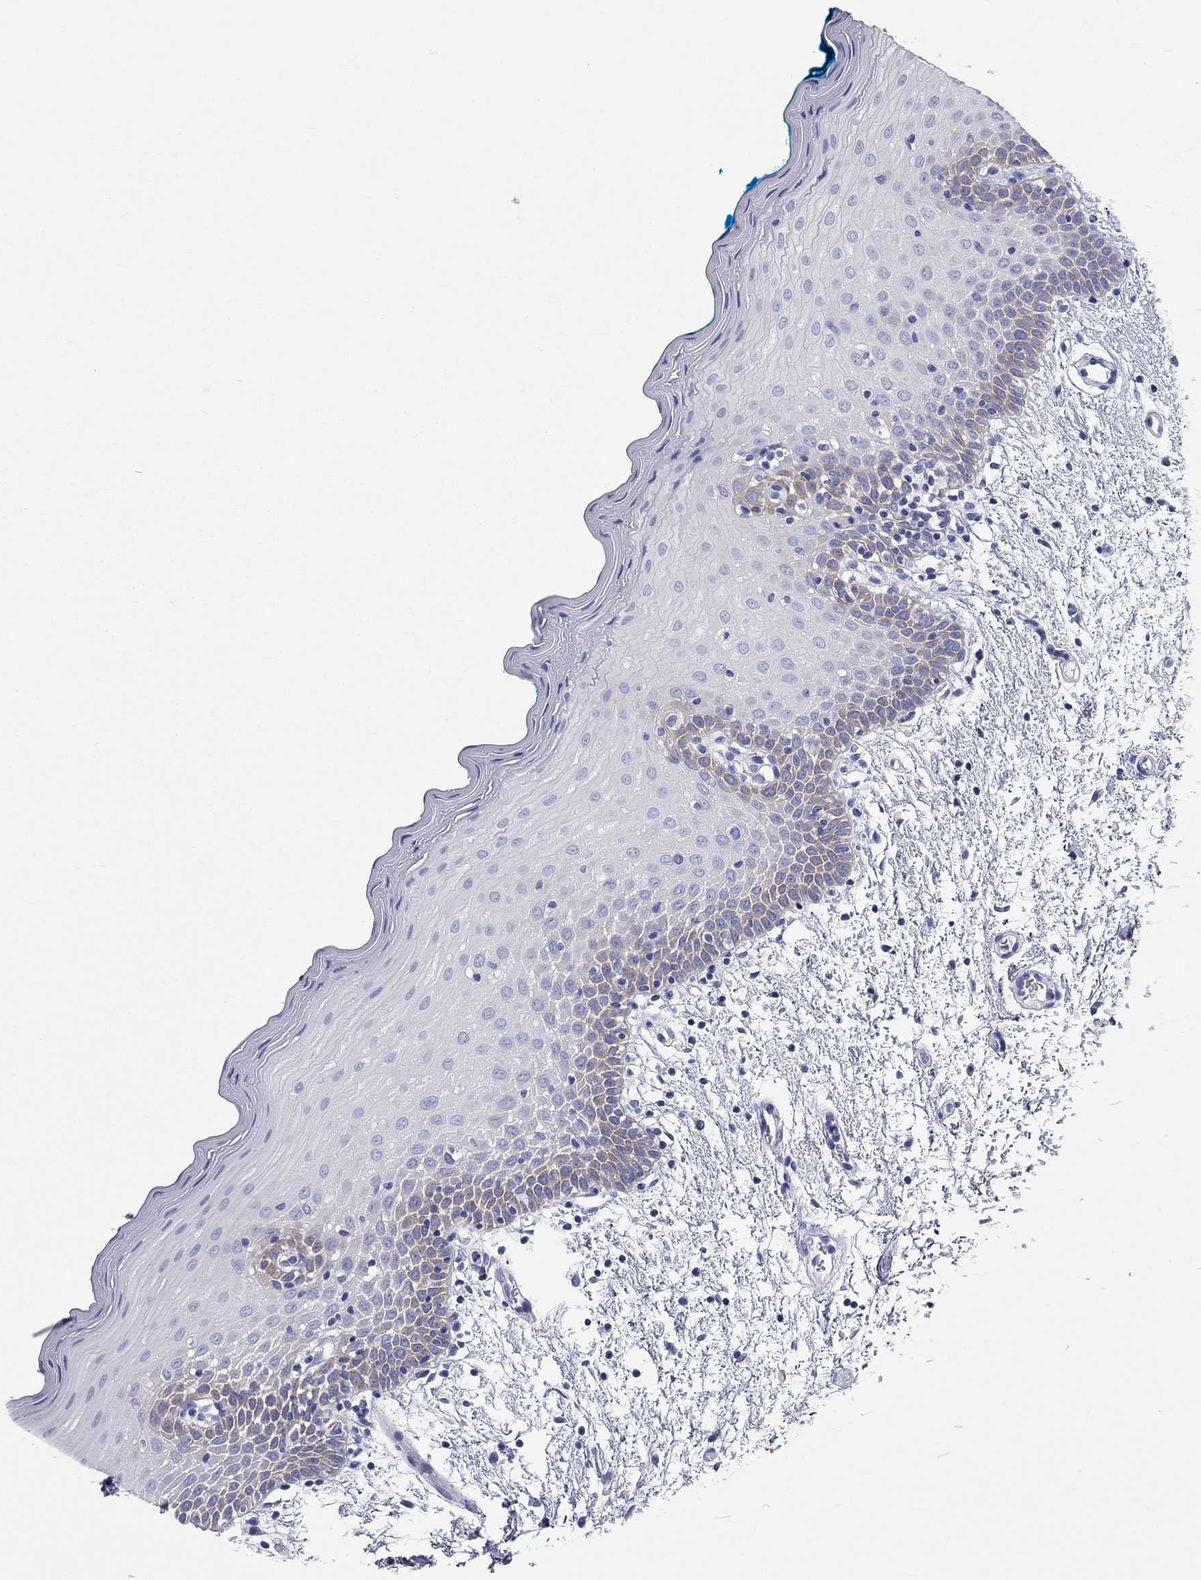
{"staining": {"intensity": "weak", "quantity": "<25%", "location": "cytoplasmic/membranous"}, "tissue": "oral mucosa", "cell_type": "Squamous epithelial cells", "image_type": "normal", "snomed": [{"axis": "morphology", "description": "Normal tissue, NOS"}, {"axis": "morphology", "description": "Squamous cell carcinoma, NOS"}, {"axis": "topography", "description": "Oral tissue"}, {"axis": "topography", "description": "Head-Neck"}], "caption": "The image reveals no staining of squamous epithelial cells in unremarkable oral mucosa. (DAB (3,3'-diaminobenzidine) IHC, high magnification).", "gene": "RCAN1", "patient": {"sex": "female", "age": 75}}